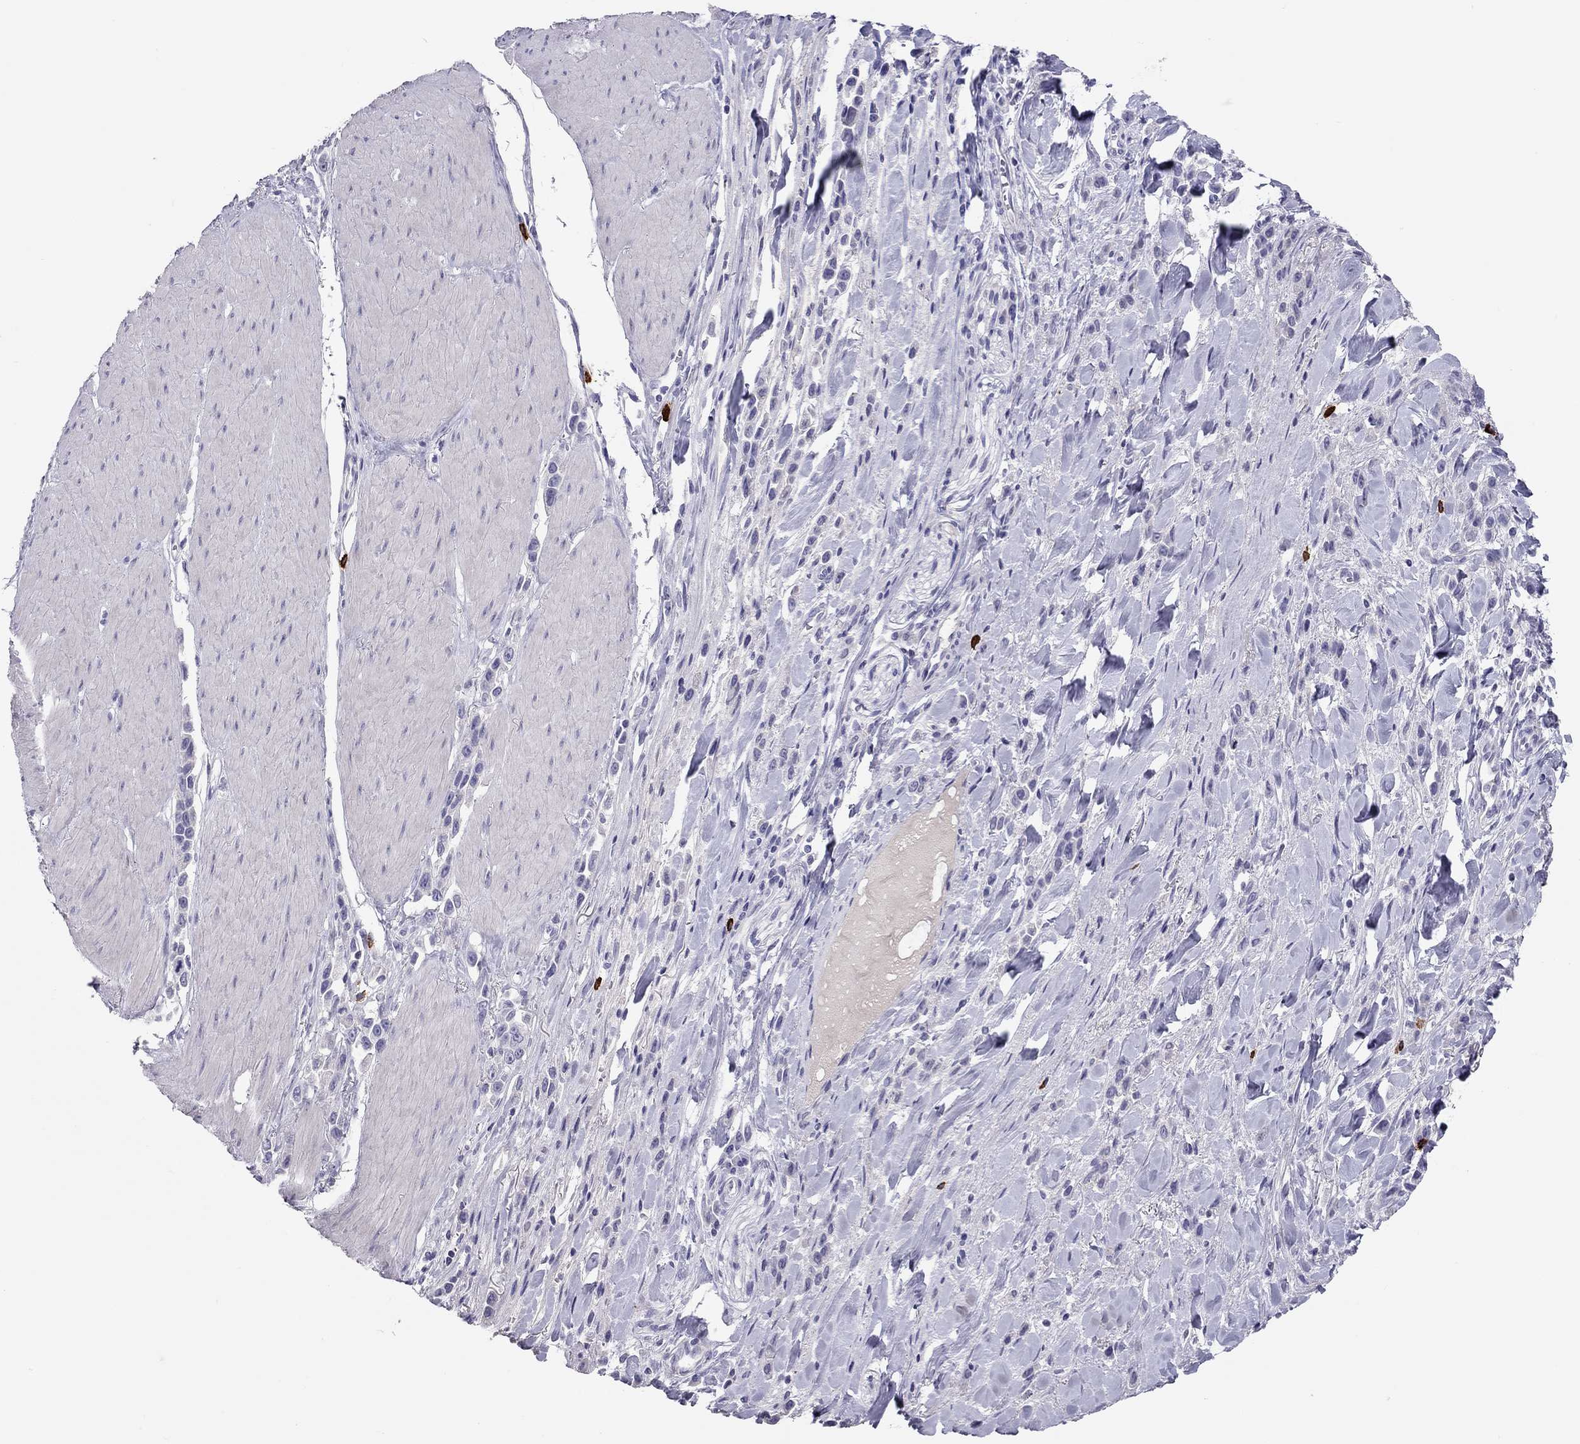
{"staining": {"intensity": "negative", "quantity": "none", "location": "none"}, "tissue": "stomach cancer", "cell_type": "Tumor cells", "image_type": "cancer", "snomed": [{"axis": "morphology", "description": "Adenocarcinoma, NOS"}, {"axis": "topography", "description": "Stomach"}], "caption": "A high-resolution micrograph shows IHC staining of stomach adenocarcinoma, which shows no significant positivity in tumor cells.", "gene": "IL17REL", "patient": {"sex": "male", "age": 47}}